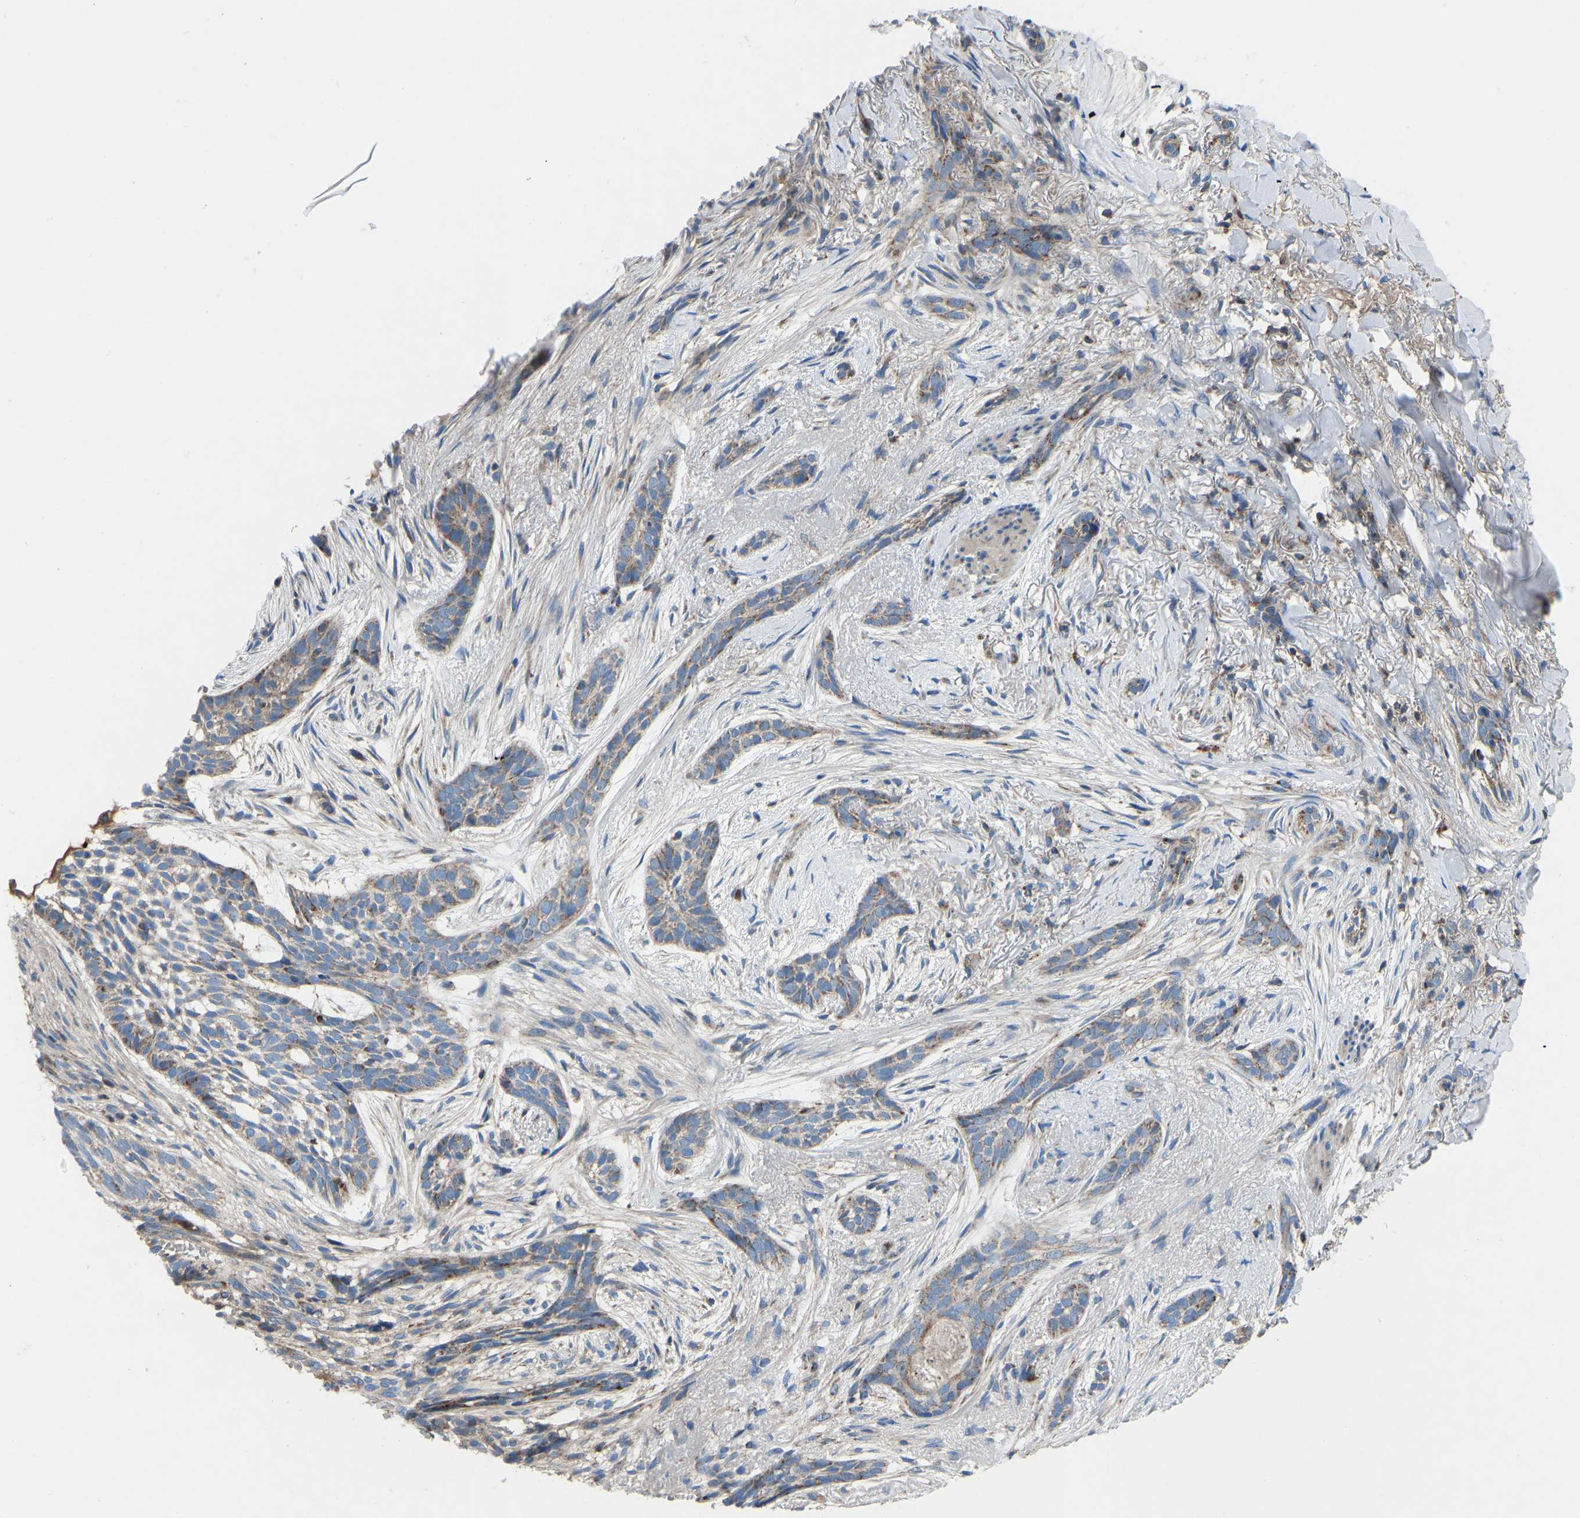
{"staining": {"intensity": "weak", "quantity": ">75%", "location": "cytoplasmic/membranous"}, "tissue": "skin cancer", "cell_type": "Tumor cells", "image_type": "cancer", "snomed": [{"axis": "morphology", "description": "Basal cell carcinoma"}, {"axis": "topography", "description": "Skin"}], "caption": "High-magnification brightfield microscopy of skin cancer stained with DAB (brown) and counterstained with hematoxylin (blue). tumor cells exhibit weak cytoplasmic/membranous expression is identified in about>75% of cells.", "gene": "GRK6", "patient": {"sex": "female", "age": 88}}